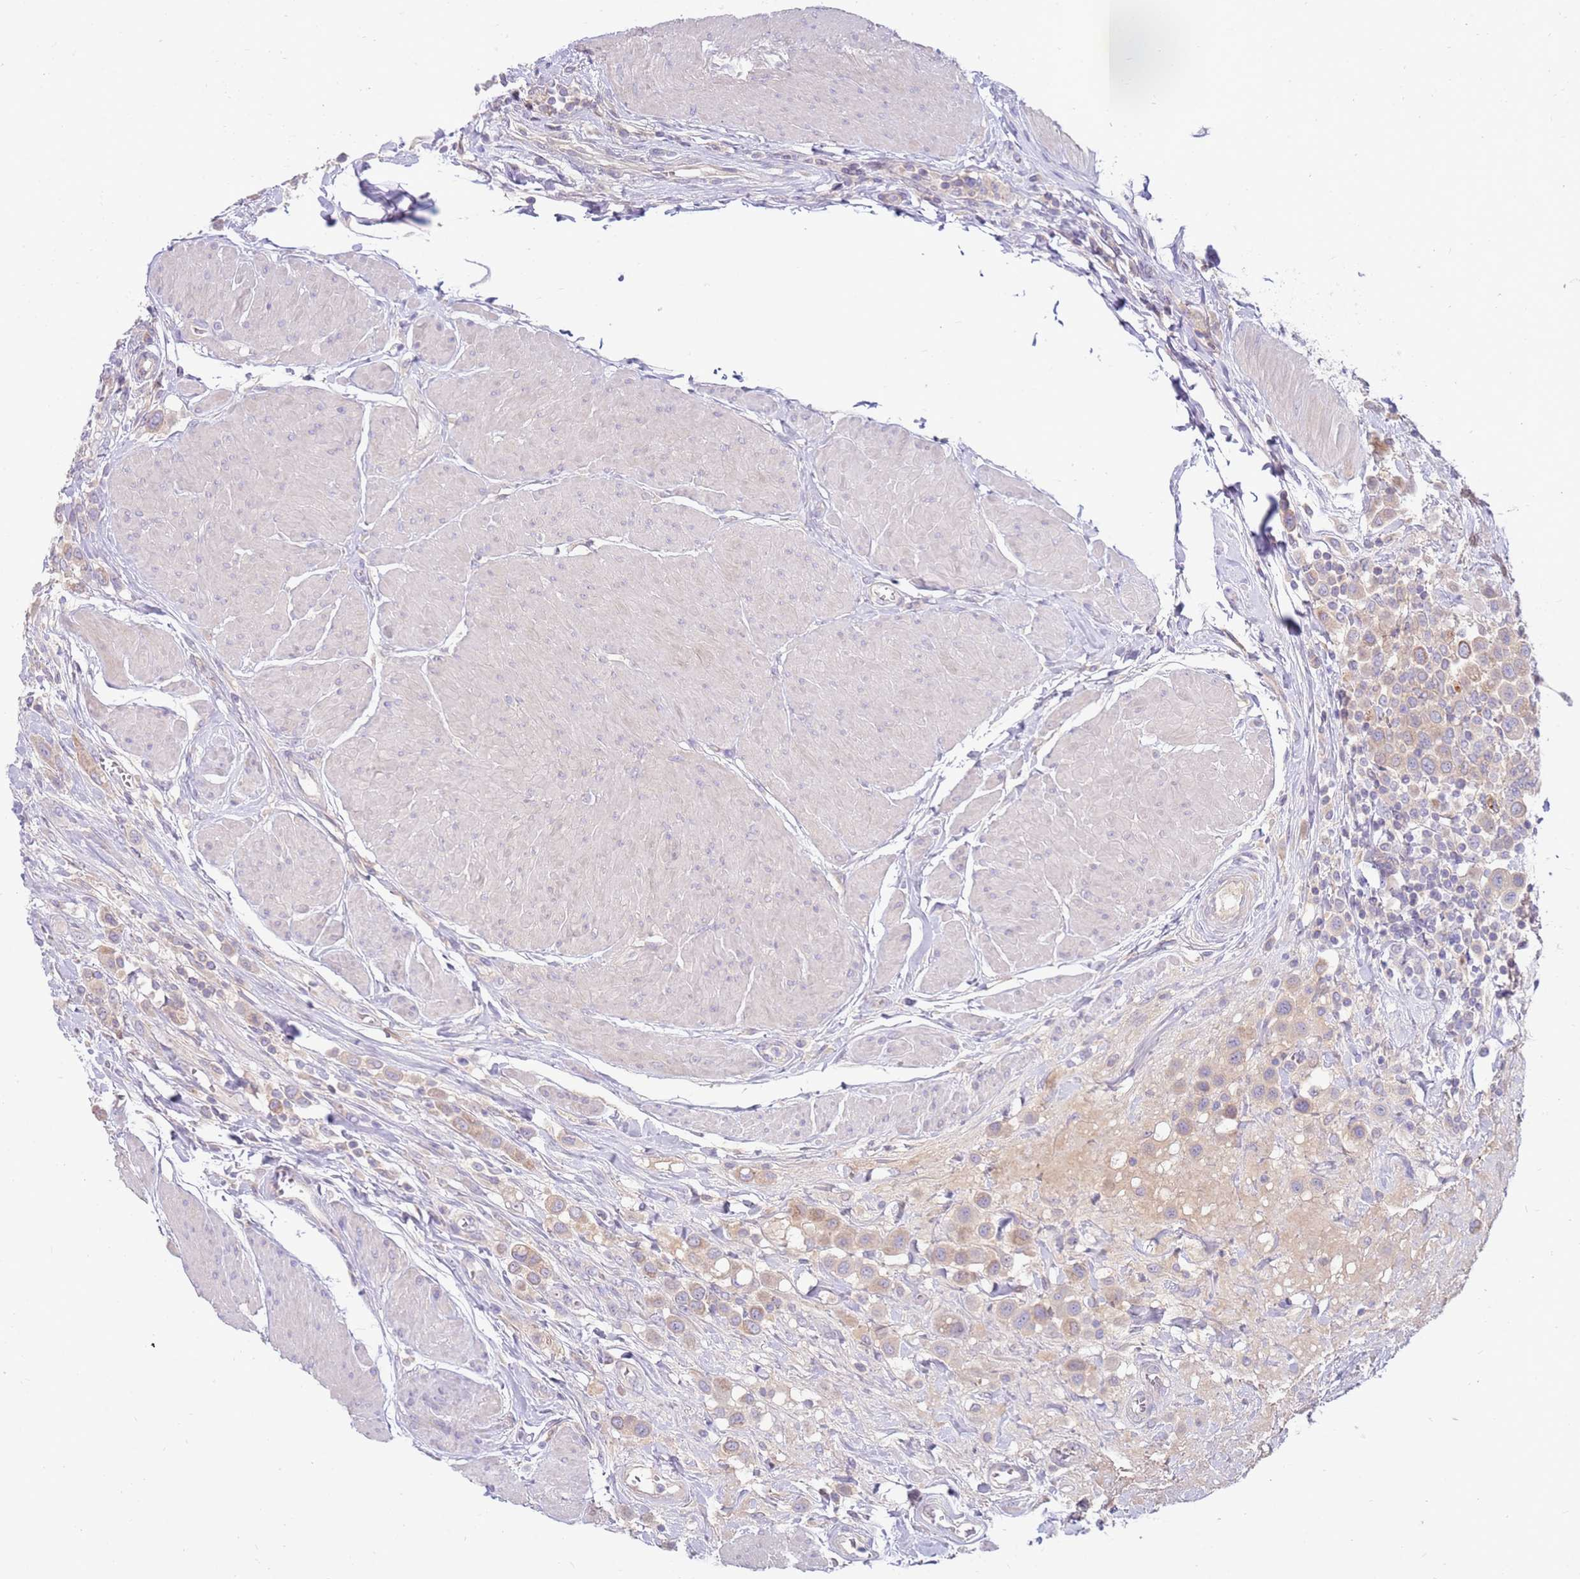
{"staining": {"intensity": "weak", "quantity": "25%-75%", "location": "cytoplasmic/membranous"}, "tissue": "urothelial cancer", "cell_type": "Tumor cells", "image_type": "cancer", "snomed": [{"axis": "morphology", "description": "Urothelial carcinoma, High grade"}, {"axis": "topography", "description": "Urinary bladder"}], "caption": "There is low levels of weak cytoplasmic/membranous staining in tumor cells of urothelial carcinoma (high-grade), as demonstrated by immunohistochemical staining (brown color).", "gene": "SLC44A4", "patient": {"sex": "male", "age": 50}}